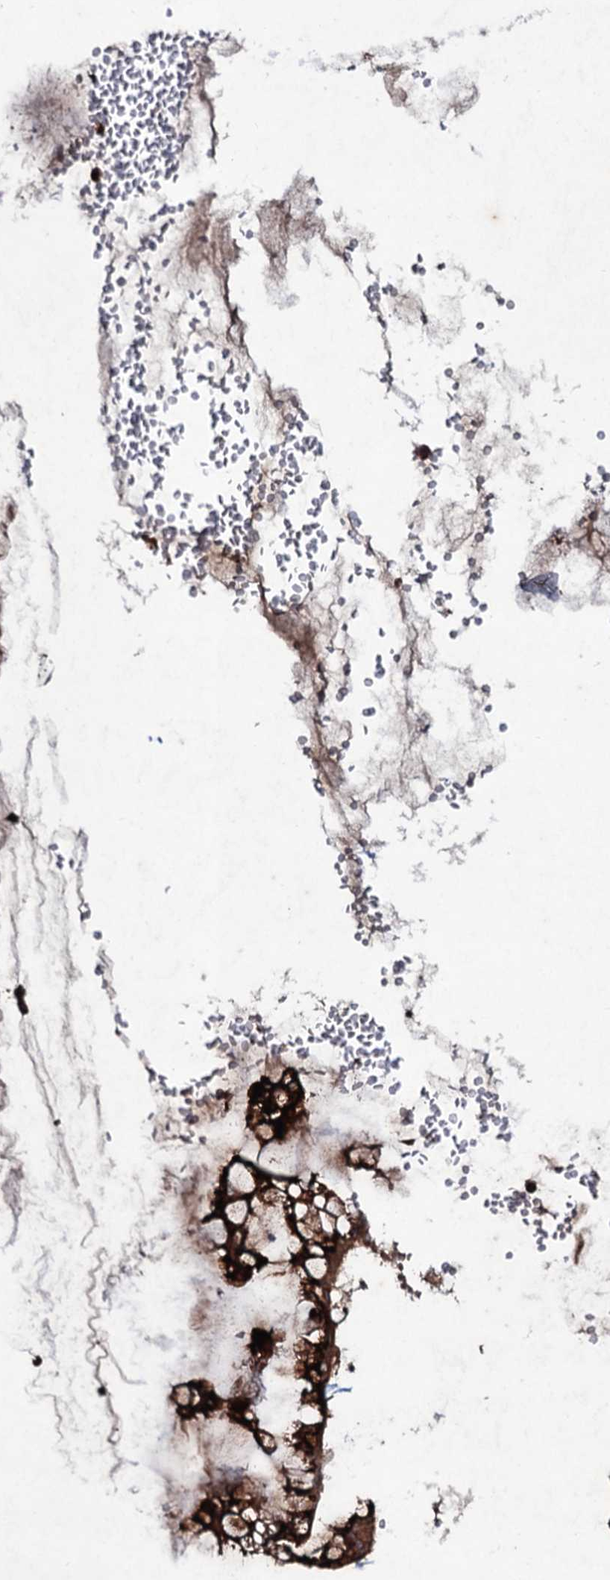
{"staining": {"intensity": "strong", "quantity": ">75%", "location": "cytoplasmic/membranous"}, "tissue": "ovarian cancer", "cell_type": "Tumor cells", "image_type": "cancer", "snomed": [{"axis": "morphology", "description": "Cystadenocarcinoma, mucinous, NOS"}, {"axis": "topography", "description": "Ovary"}], "caption": "There is high levels of strong cytoplasmic/membranous positivity in tumor cells of mucinous cystadenocarcinoma (ovarian), as demonstrated by immunohistochemical staining (brown color).", "gene": "SNAP23", "patient": {"sex": "female", "age": 73}}